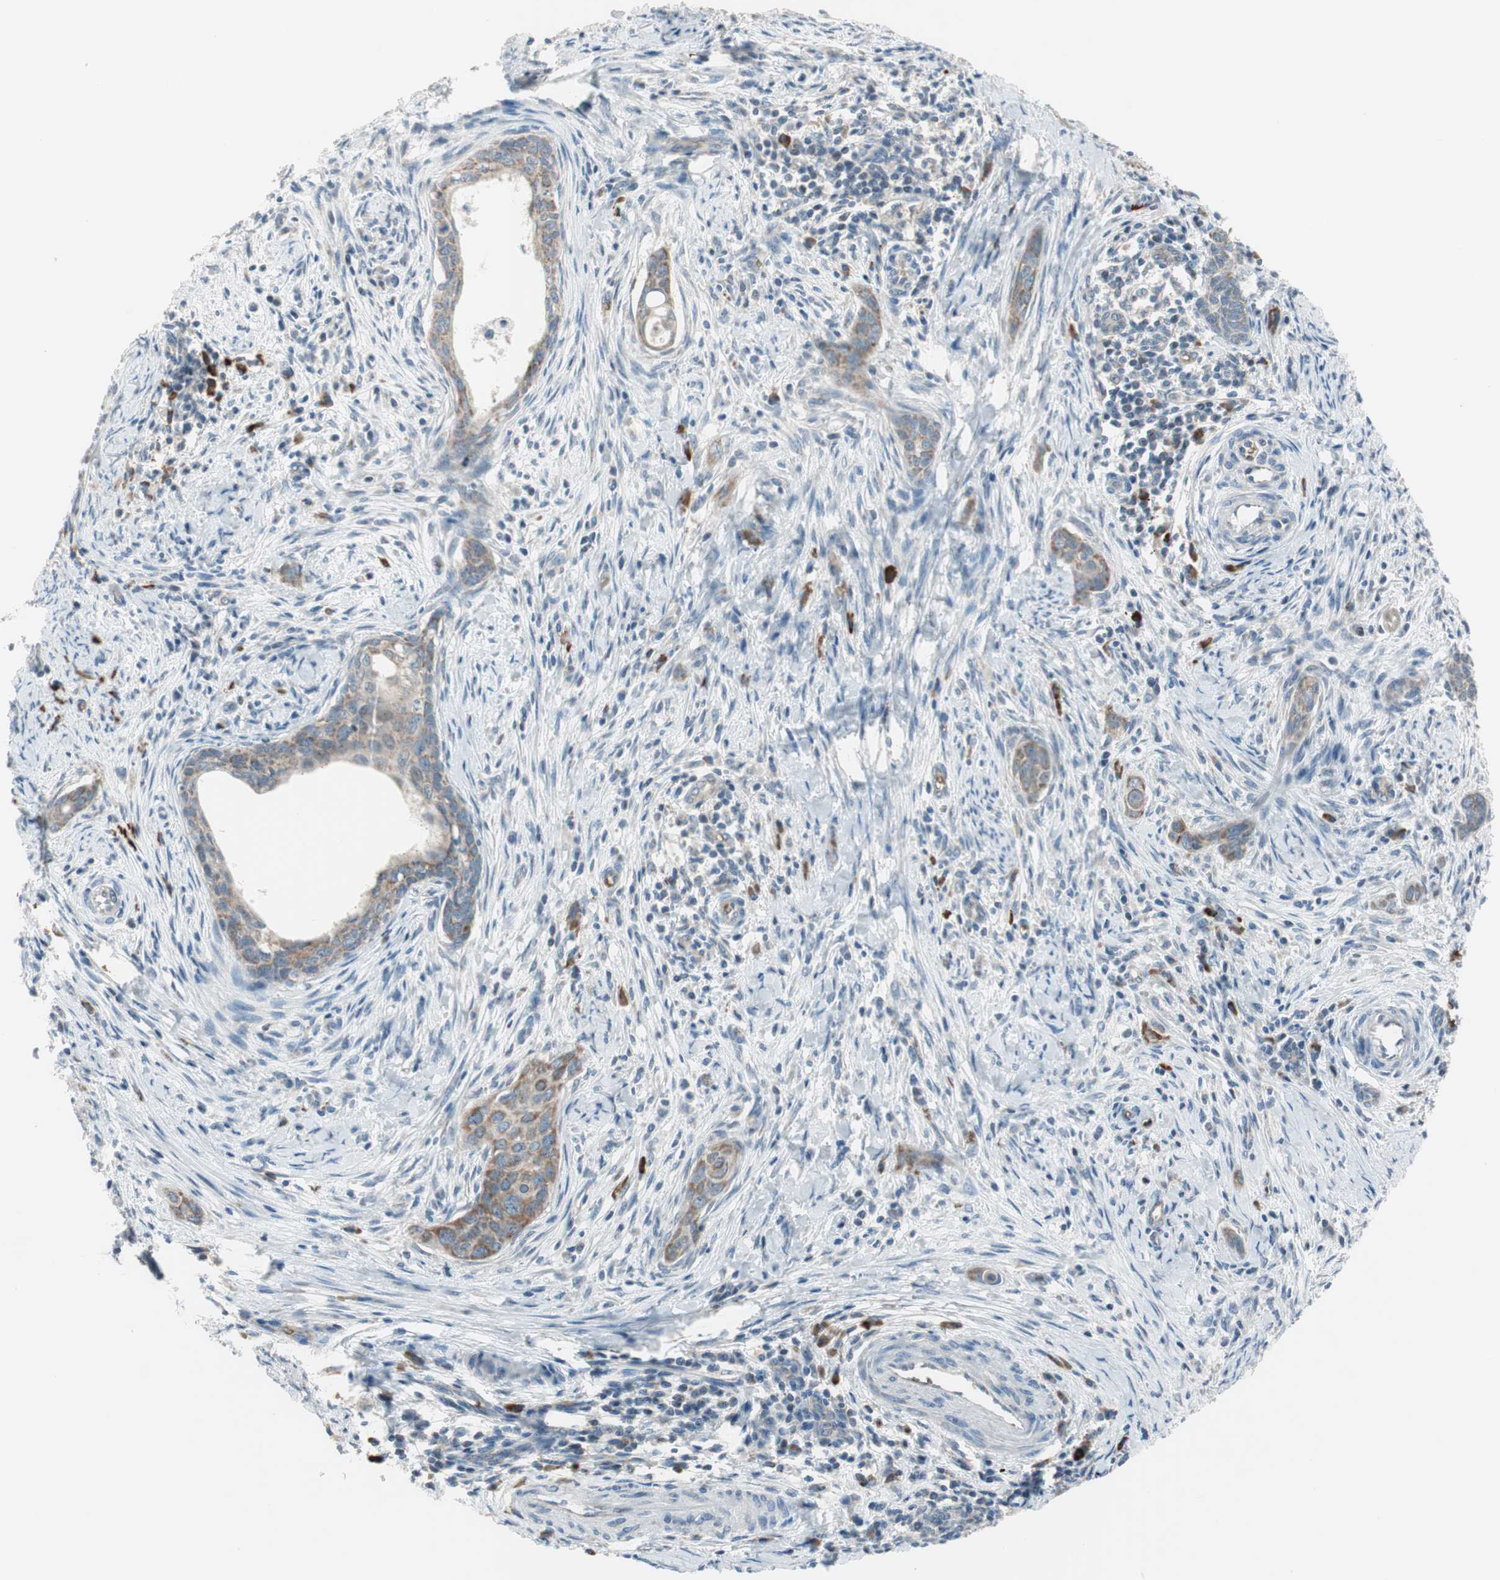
{"staining": {"intensity": "moderate", "quantity": ">75%", "location": "cytoplasmic/membranous"}, "tissue": "cervical cancer", "cell_type": "Tumor cells", "image_type": "cancer", "snomed": [{"axis": "morphology", "description": "Squamous cell carcinoma, NOS"}, {"axis": "topography", "description": "Cervix"}], "caption": "Cervical cancer stained with a protein marker reveals moderate staining in tumor cells.", "gene": "GYPC", "patient": {"sex": "female", "age": 33}}